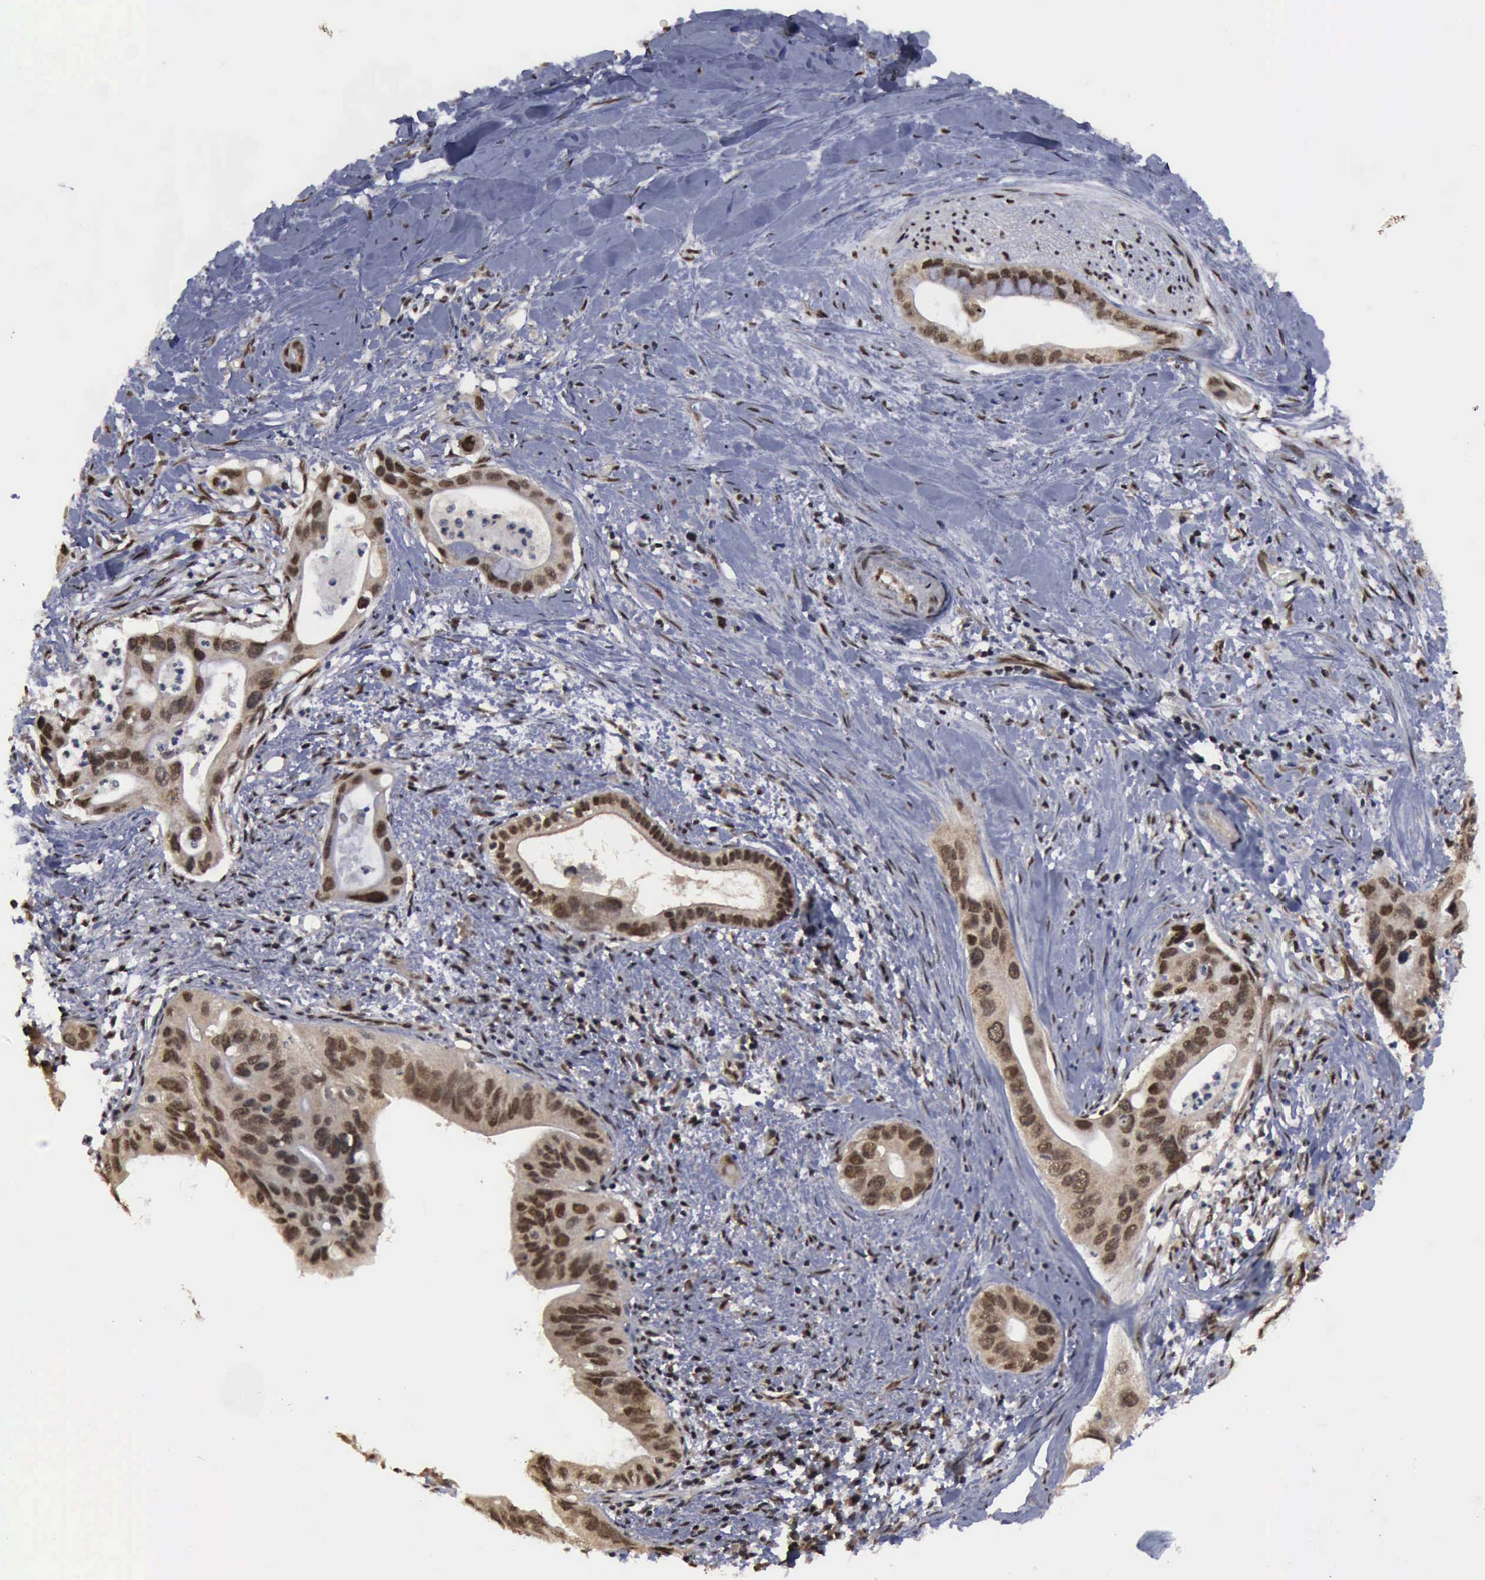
{"staining": {"intensity": "moderate", "quantity": ">75%", "location": "cytoplasmic/membranous,nuclear"}, "tissue": "liver cancer", "cell_type": "Tumor cells", "image_type": "cancer", "snomed": [{"axis": "morphology", "description": "Cholangiocarcinoma"}, {"axis": "topography", "description": "Liver"}], "caption": "Immunohistochemical staining of liver cancer reveals medium levels of moderate cytoplasmic/membranous and nuclear expression in about >75% of tumor cells.", "gene": "RTCB", "patient": {"sex": "female", "age": 65}}